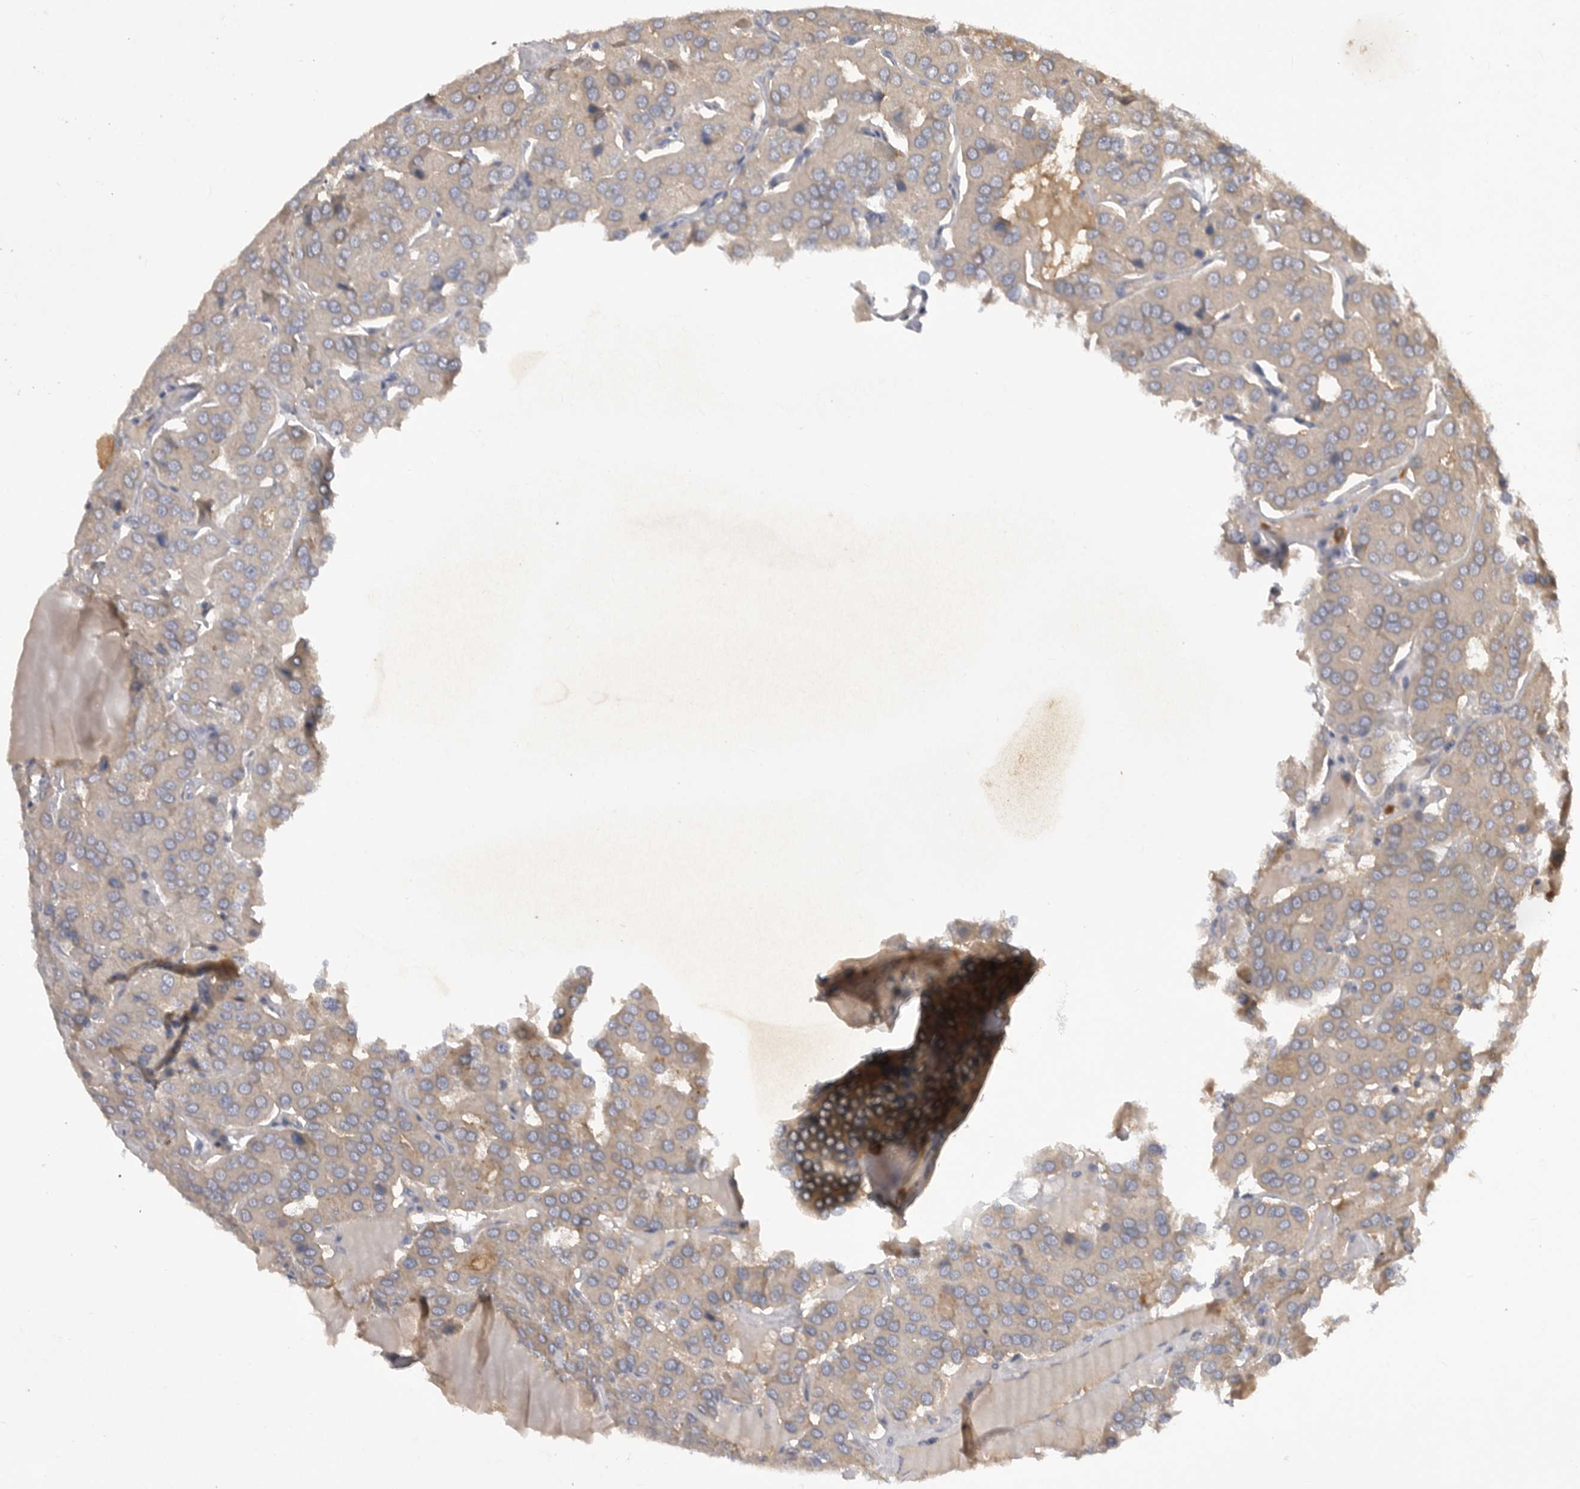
{"staining": {"intensity": "moderate", "quantity": "25%-75%", "location": "cytoplasmic/membranous"}, "tissue": "parathyroid gland", "cell_type": "Glandular cells", "image_type": "normal", "snomed": [{"axis": "morphology", "description": "Normal tissue, NOS"}, {"axis": "morphology", "description": "Adenoma, NOS"}, {"axis": "topography", "description": "Parathyroid gland"}], "caption": "Immunohistochemistry (IHC) of normal parathyroid gland shows medium levels of moderate cytoplasmic/membranous positivity in about 25%-75% of glandular cells. (DAB (3,3'-diaminobenzidine) IHC with brightfield microscopy, high magnification).", "gene": "DHDDS", "patient": {"sex": "female", "age": 86}}